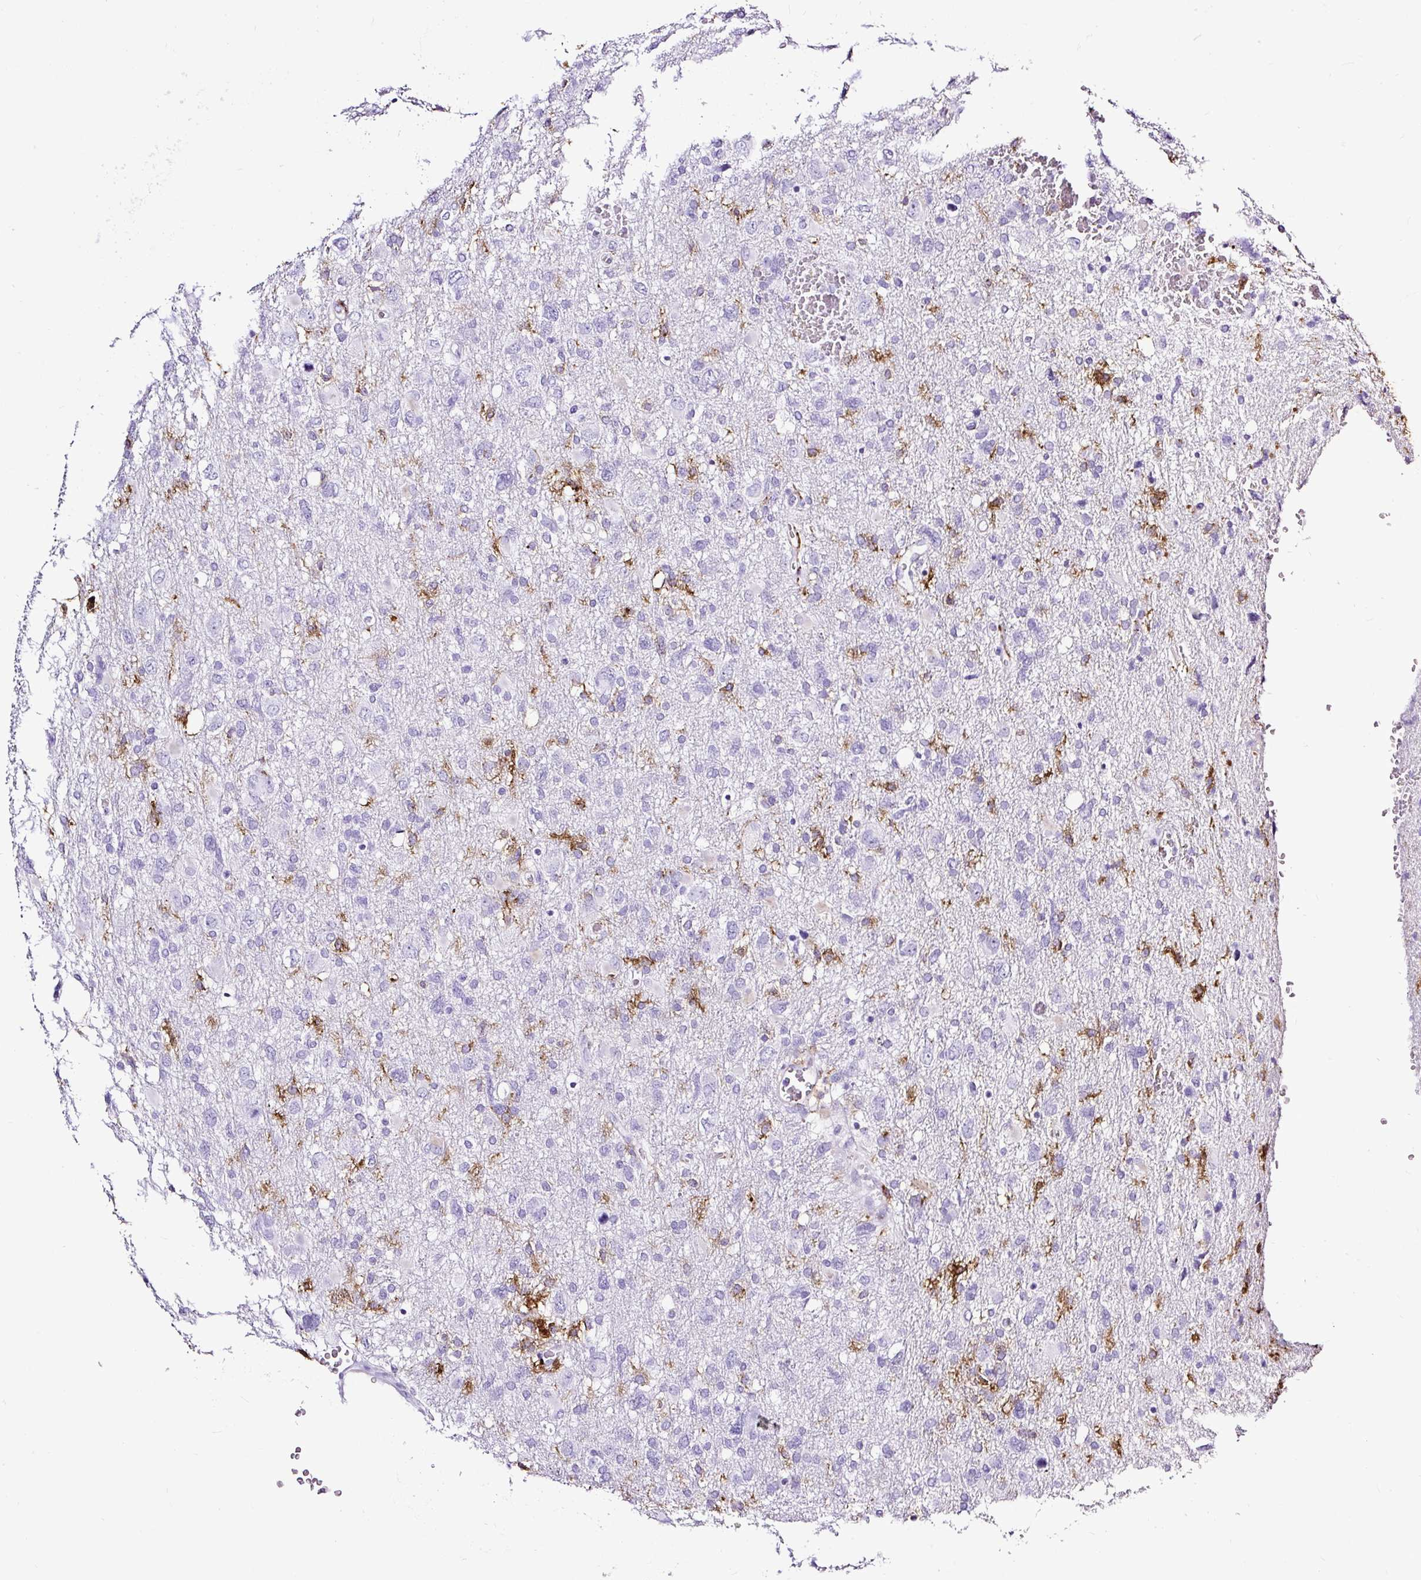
{"staining": {"intensity": "negative", "quantity": "none", "location": "none"}, "tissue": "glioma", "cell_type": "Tumor cells", "image_type": "cancer", "snomed": [{"axis": "morphology", "description": "Glioma, malignant, High grade"}, {"axis": "topography", "description": "Brain"}], "caption": "Malignant glioma (high-grade) stained for a protein using immunohistochemistry reveals no positivity tumor cells.", "gene": "HLA-DRA", "patient": {"sex": "male", "age": 61}}